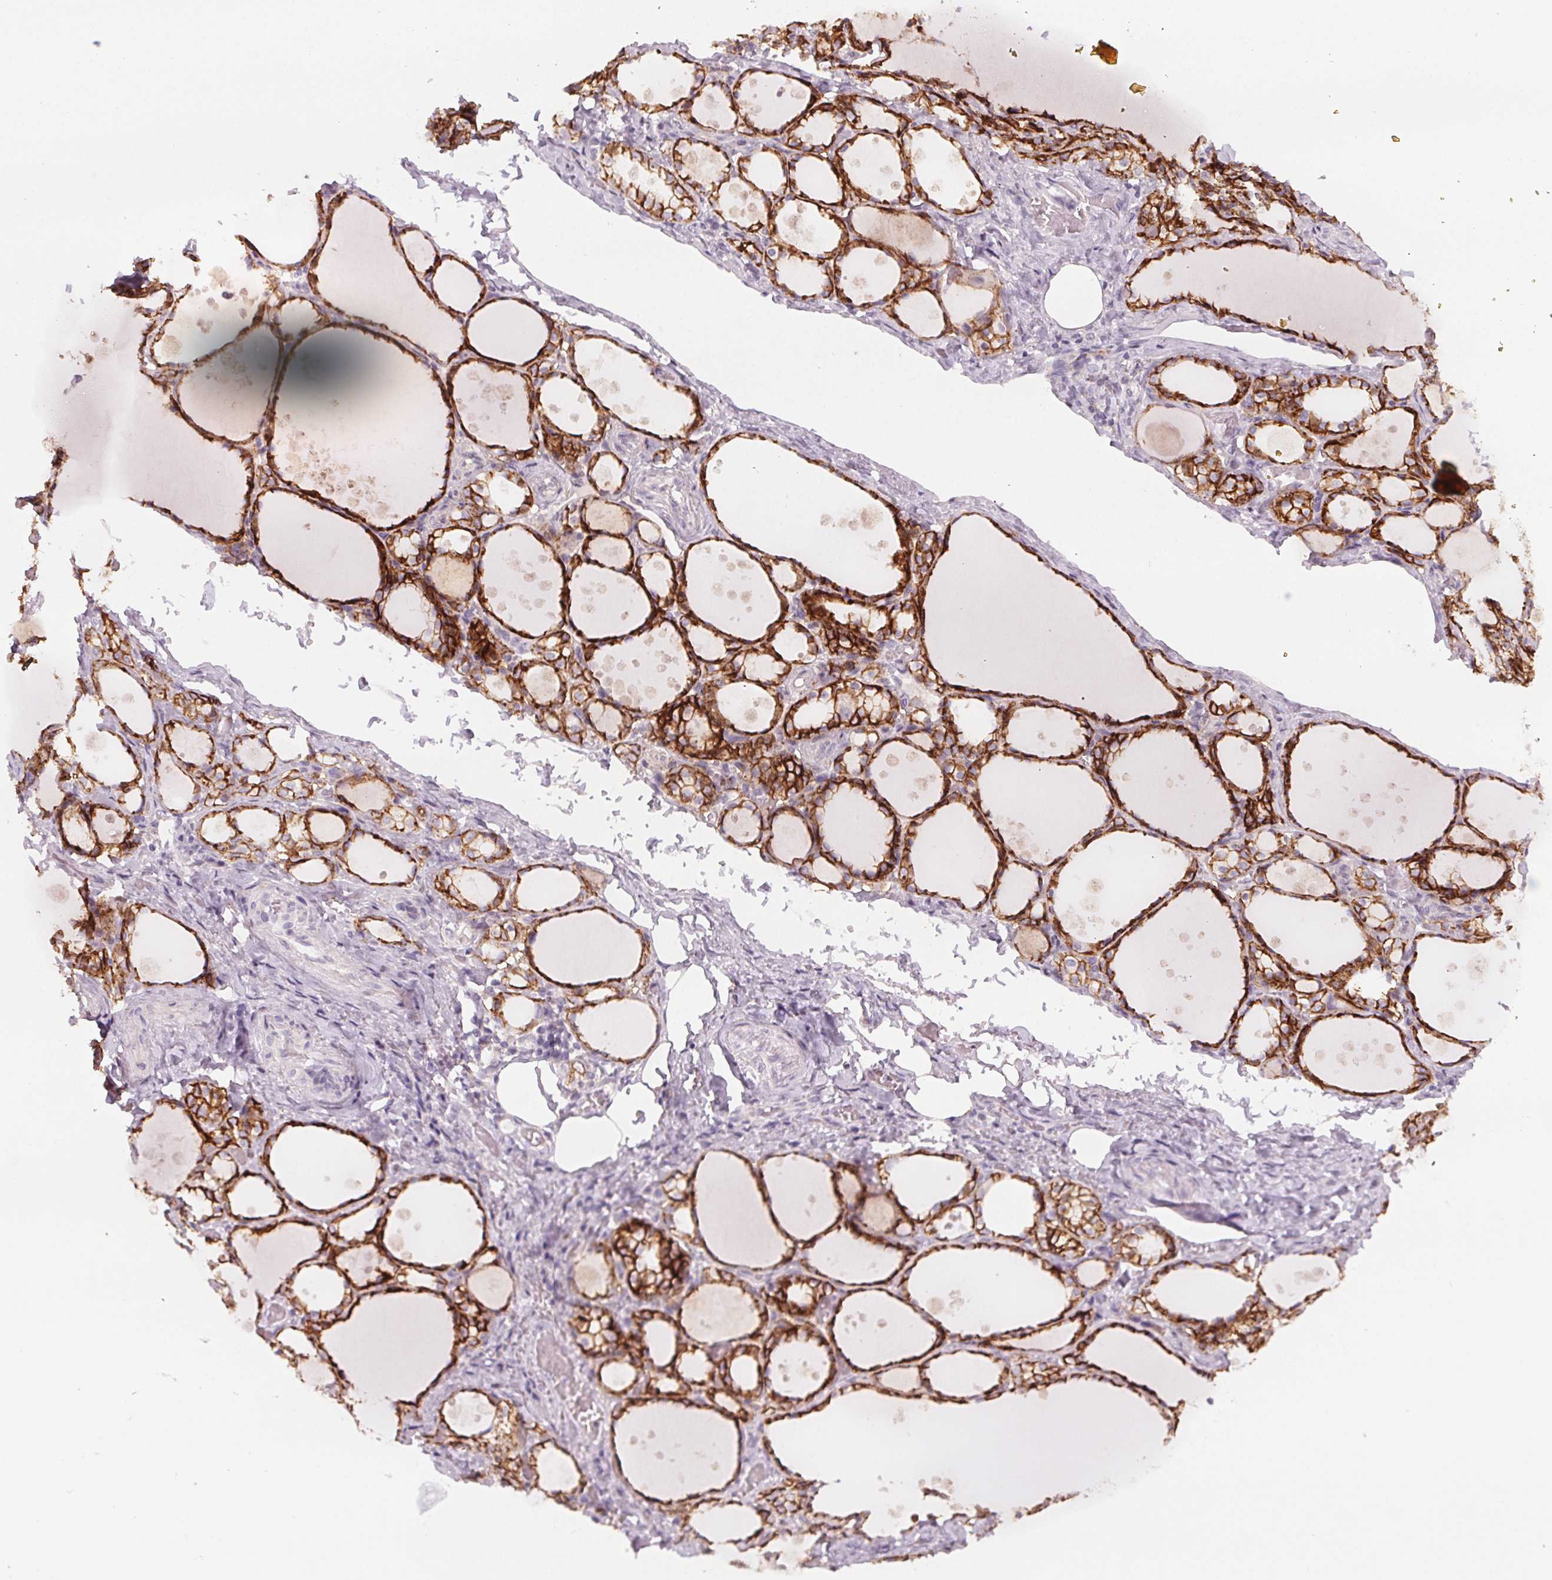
{"staining": {"intensity": "strong", "quantity": ">75%", "location": "cytoplasmic/membranous"}, "tissue": "thyroid gland", "cell_type": "Glandular cells", "image_type": "normal", "snomed": [{"axis": "morphology", "description": "Normal tissue, NOS"}, {"axis": "topography", "description": "Thyroid gland"}], "caption": "Immunohistochemistry (IHC) of benign thyroid gland exhibits high levels of strong cytoplasmic/membranous expression in approximately >75% of glandular cells. The protein of interest is shown in brown color, while the nuclei are stained blue.", "gene": "ATP1A1", "patient": {"sex": "male", "age": 68}}